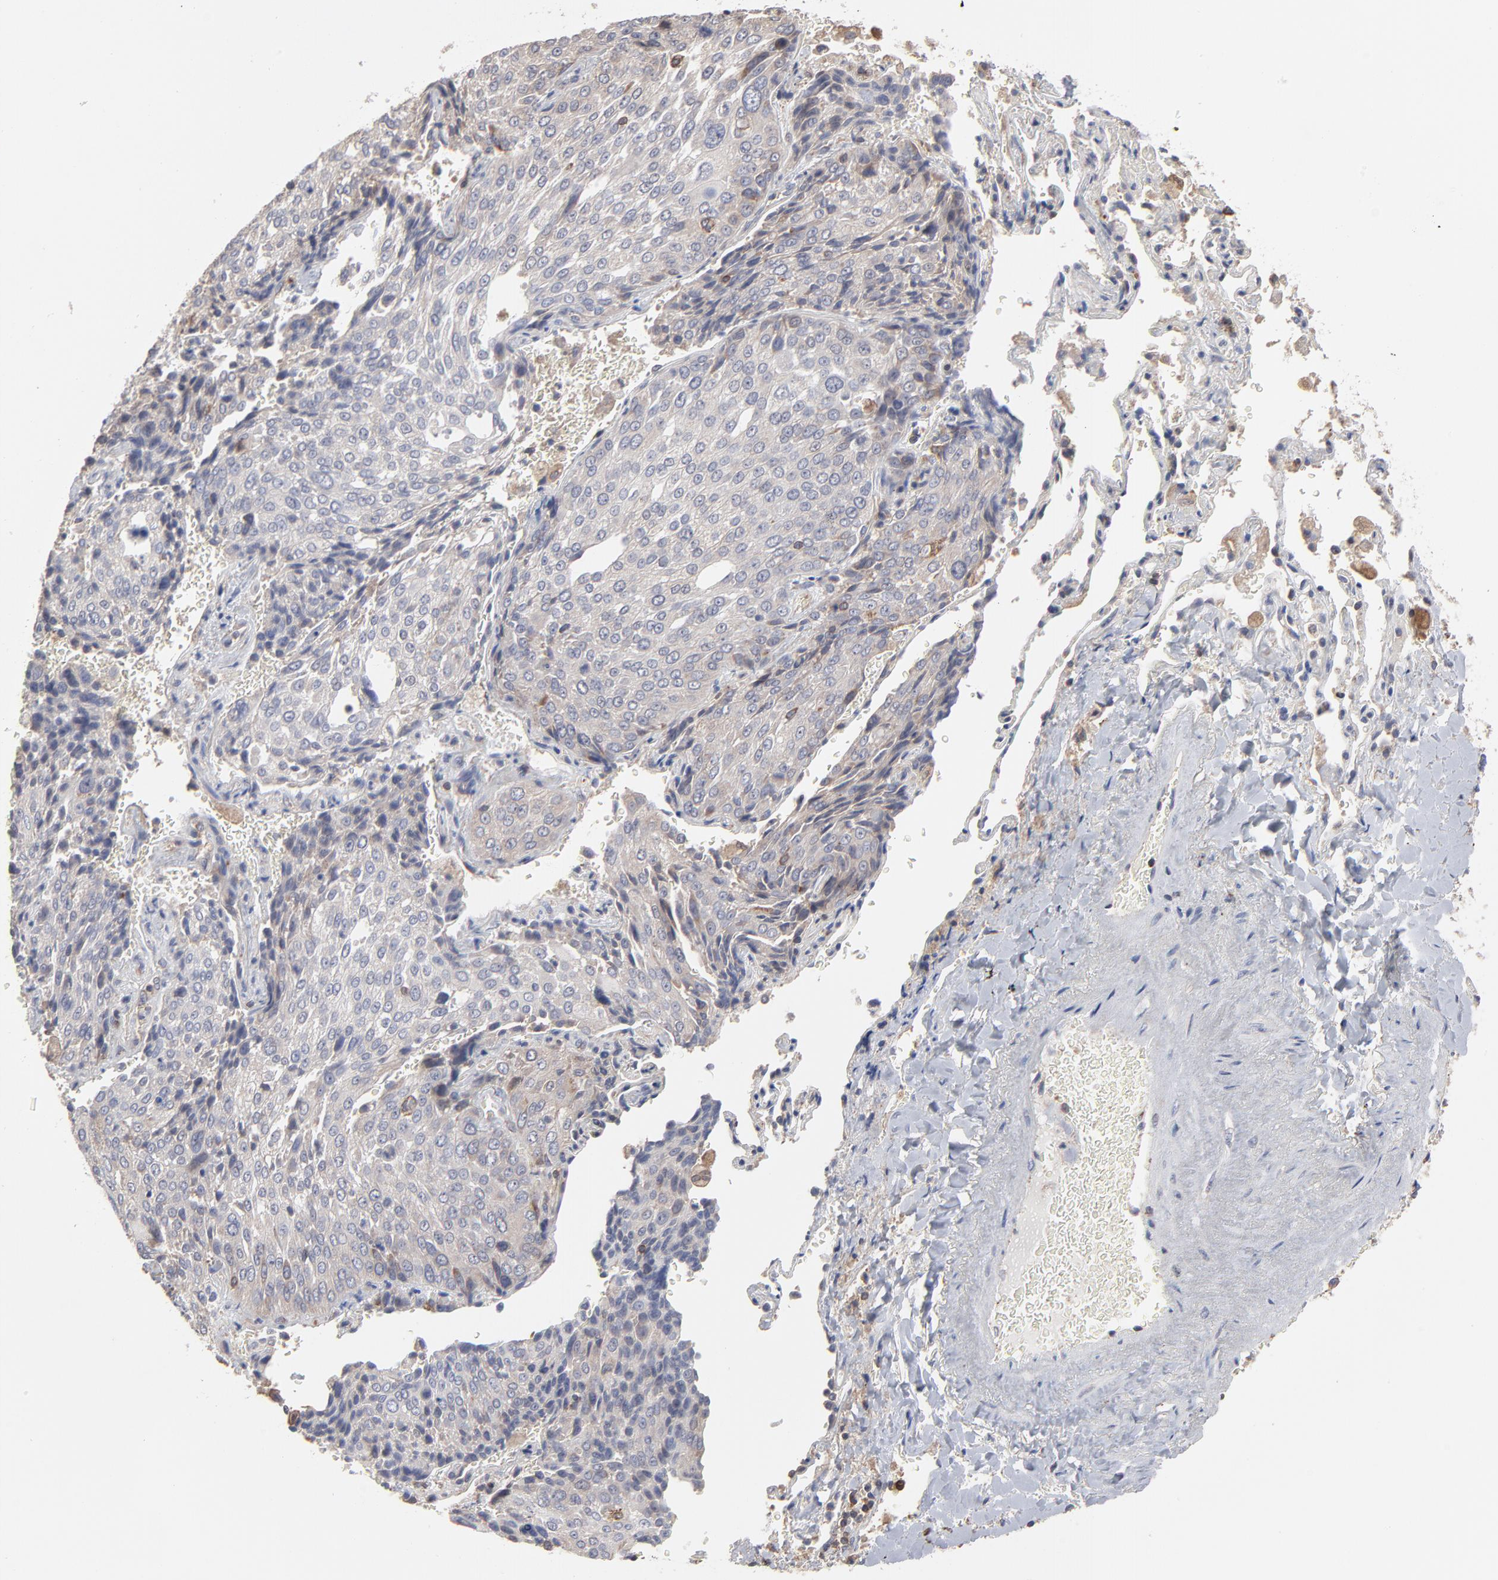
{"staining": {"intensity": "weak", "quantity": "<25%", "location": "cytoplasmic/membranous"}, "tissue": "lung cancer", "cell_type": "Tumor cells", "image_type": "cancer", "snomed": [{"axis": "morphology", "description": "Squamous cell carcinoma, NOS"}, {"axis": "topography", "description": "Lung"}], "caption": "A histopathology image of human lung cancer (squamous cell carcinoma) is negative for staining in tumor cells. The staining is performed using DAB brown chromogen with nuclei counter-stained in using hematoxylin.", "gene": "RNF213", "patient": {"sex": "male", "age": 54}}